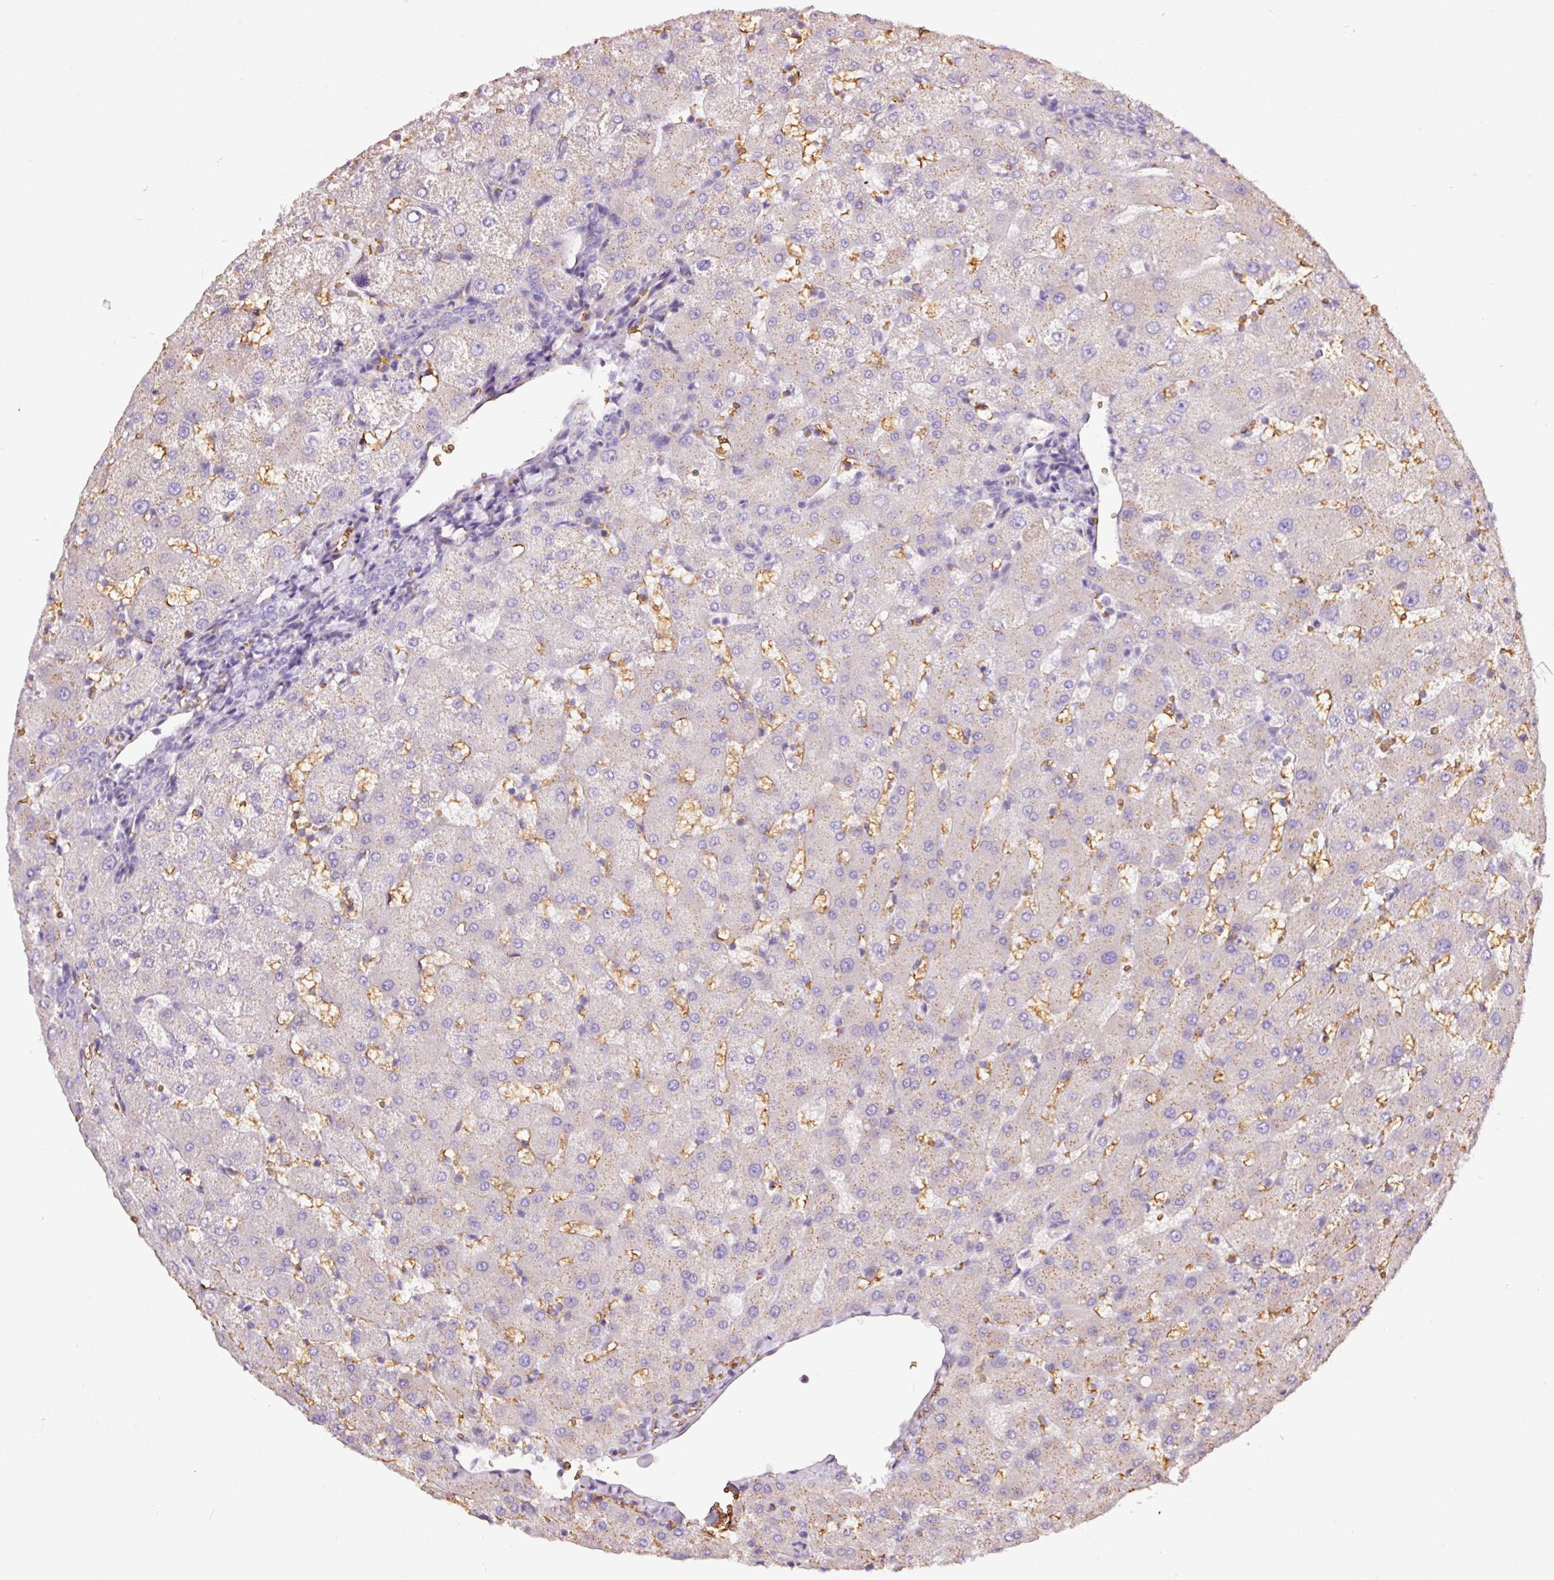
{"staining": {"intensity": "negative", "quantity": "none", "location": "none"}, "tissue": "liver", "cell_type": "Cholangiocytes", "image_type": "normal", "snomed": [{"axis": "morphology", "description": "Normal tissue, NOS"}, {"axis": "topography", "description": "Liver"}], "caption": "Cholangiocytes are negative for brown protein staining in benign liver. Brightfield microscopy of immunohistochemistry (IHC) stained with DAB (brown) and hematoxylin (blue), captured at high magnification.", "gene": "PRRC2A", "patient": {"sex": "female", "age": 63}}